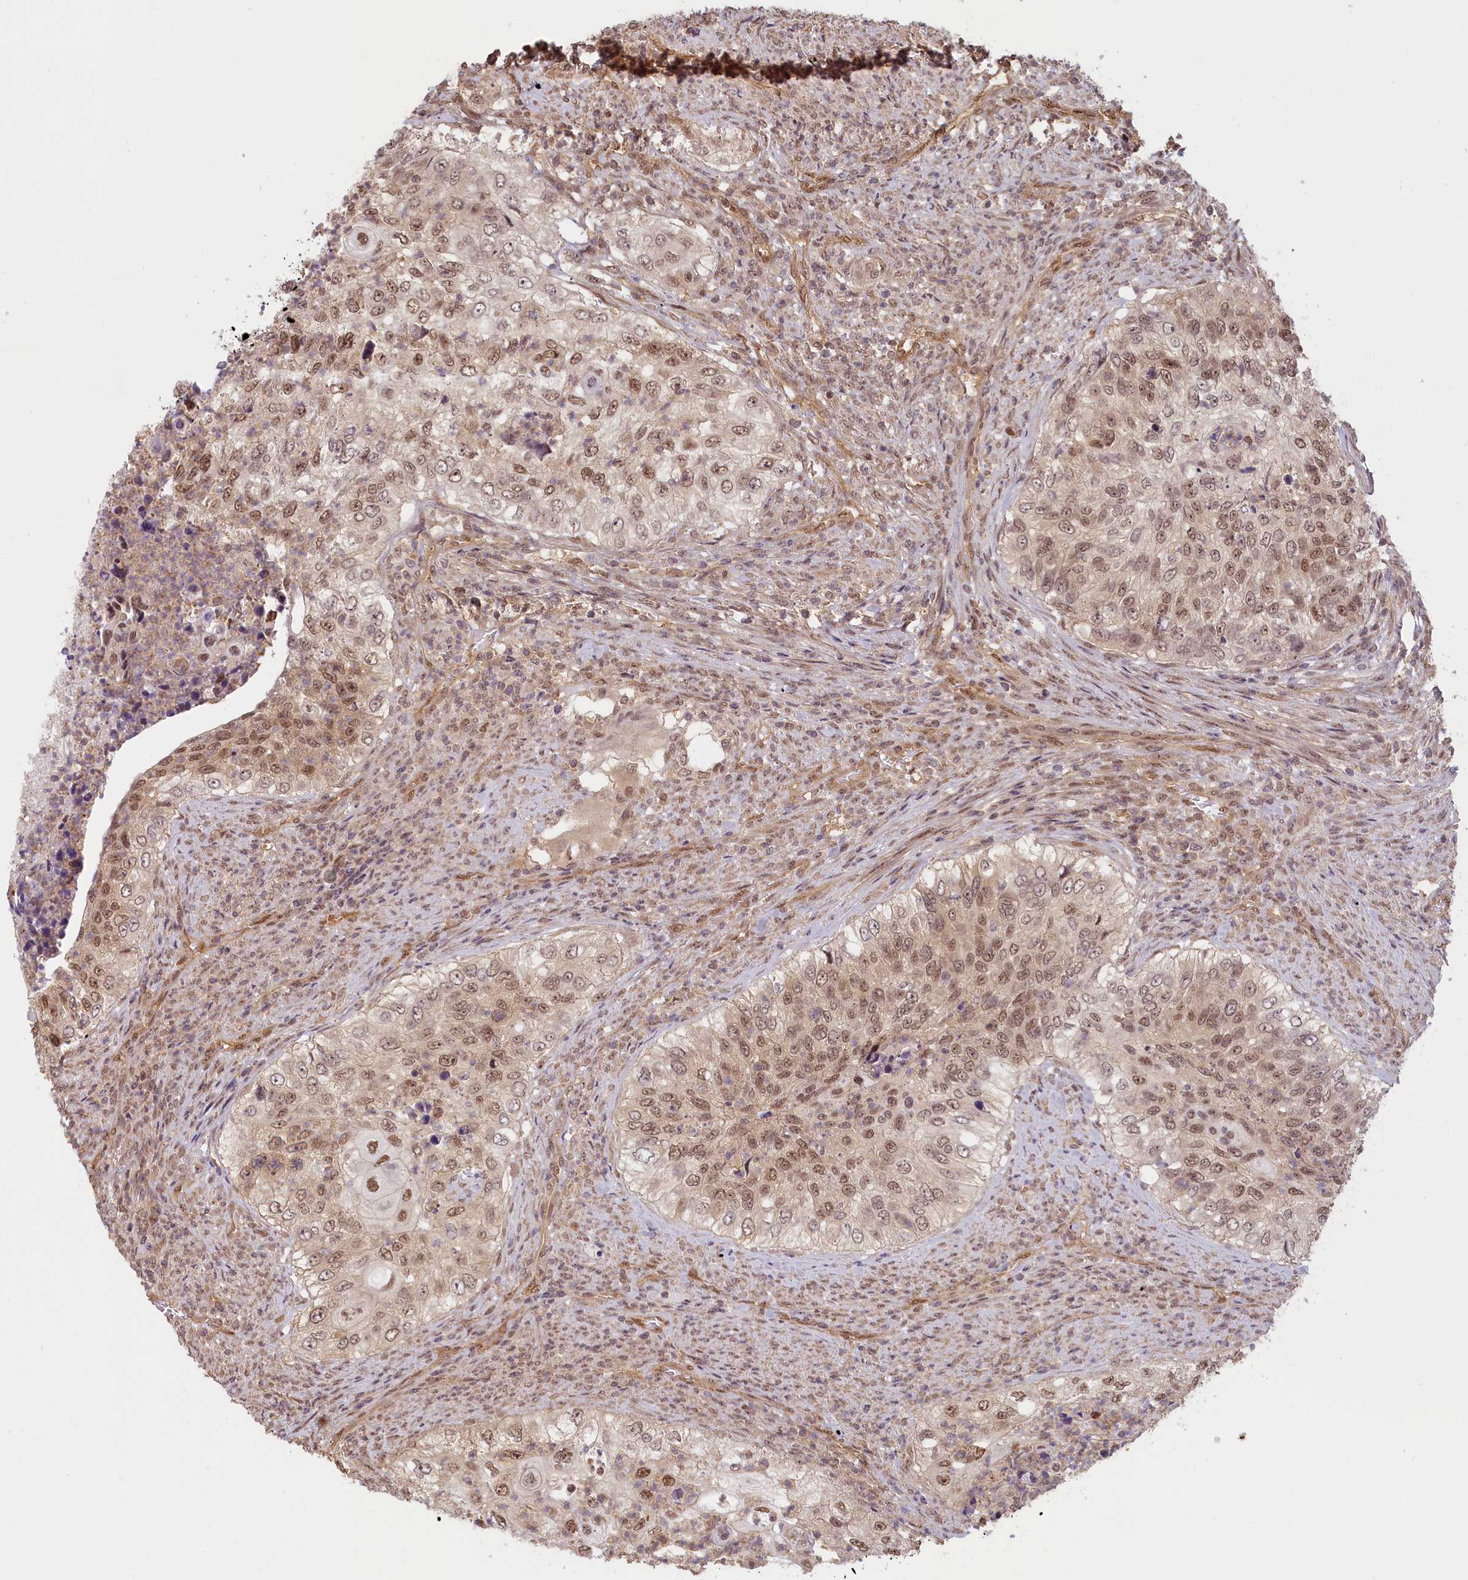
{"staining": {"intensity": "moderate", "quantity": ">75%", "location": "nuclear"}, "tissue": "urothelial cancer", "cell_type": "Tumor cells", "image_type": "cancer", "snomed": [{"axis": "morphology", "description": "Urothelial carcinoma, High grade"}, {"axis": "topography", "description": "Urinary bladder"}], "caption": "High-grade urothelial carcinoma stained with DAB (3,3'-diaminobenzidine) immunohistochemistry (IHC) shows medium levels of moderate nuclear expression in about >75% of tumor cells.", "gene": "C19orf44", "patient": {"sex": "female", "age": 60}}